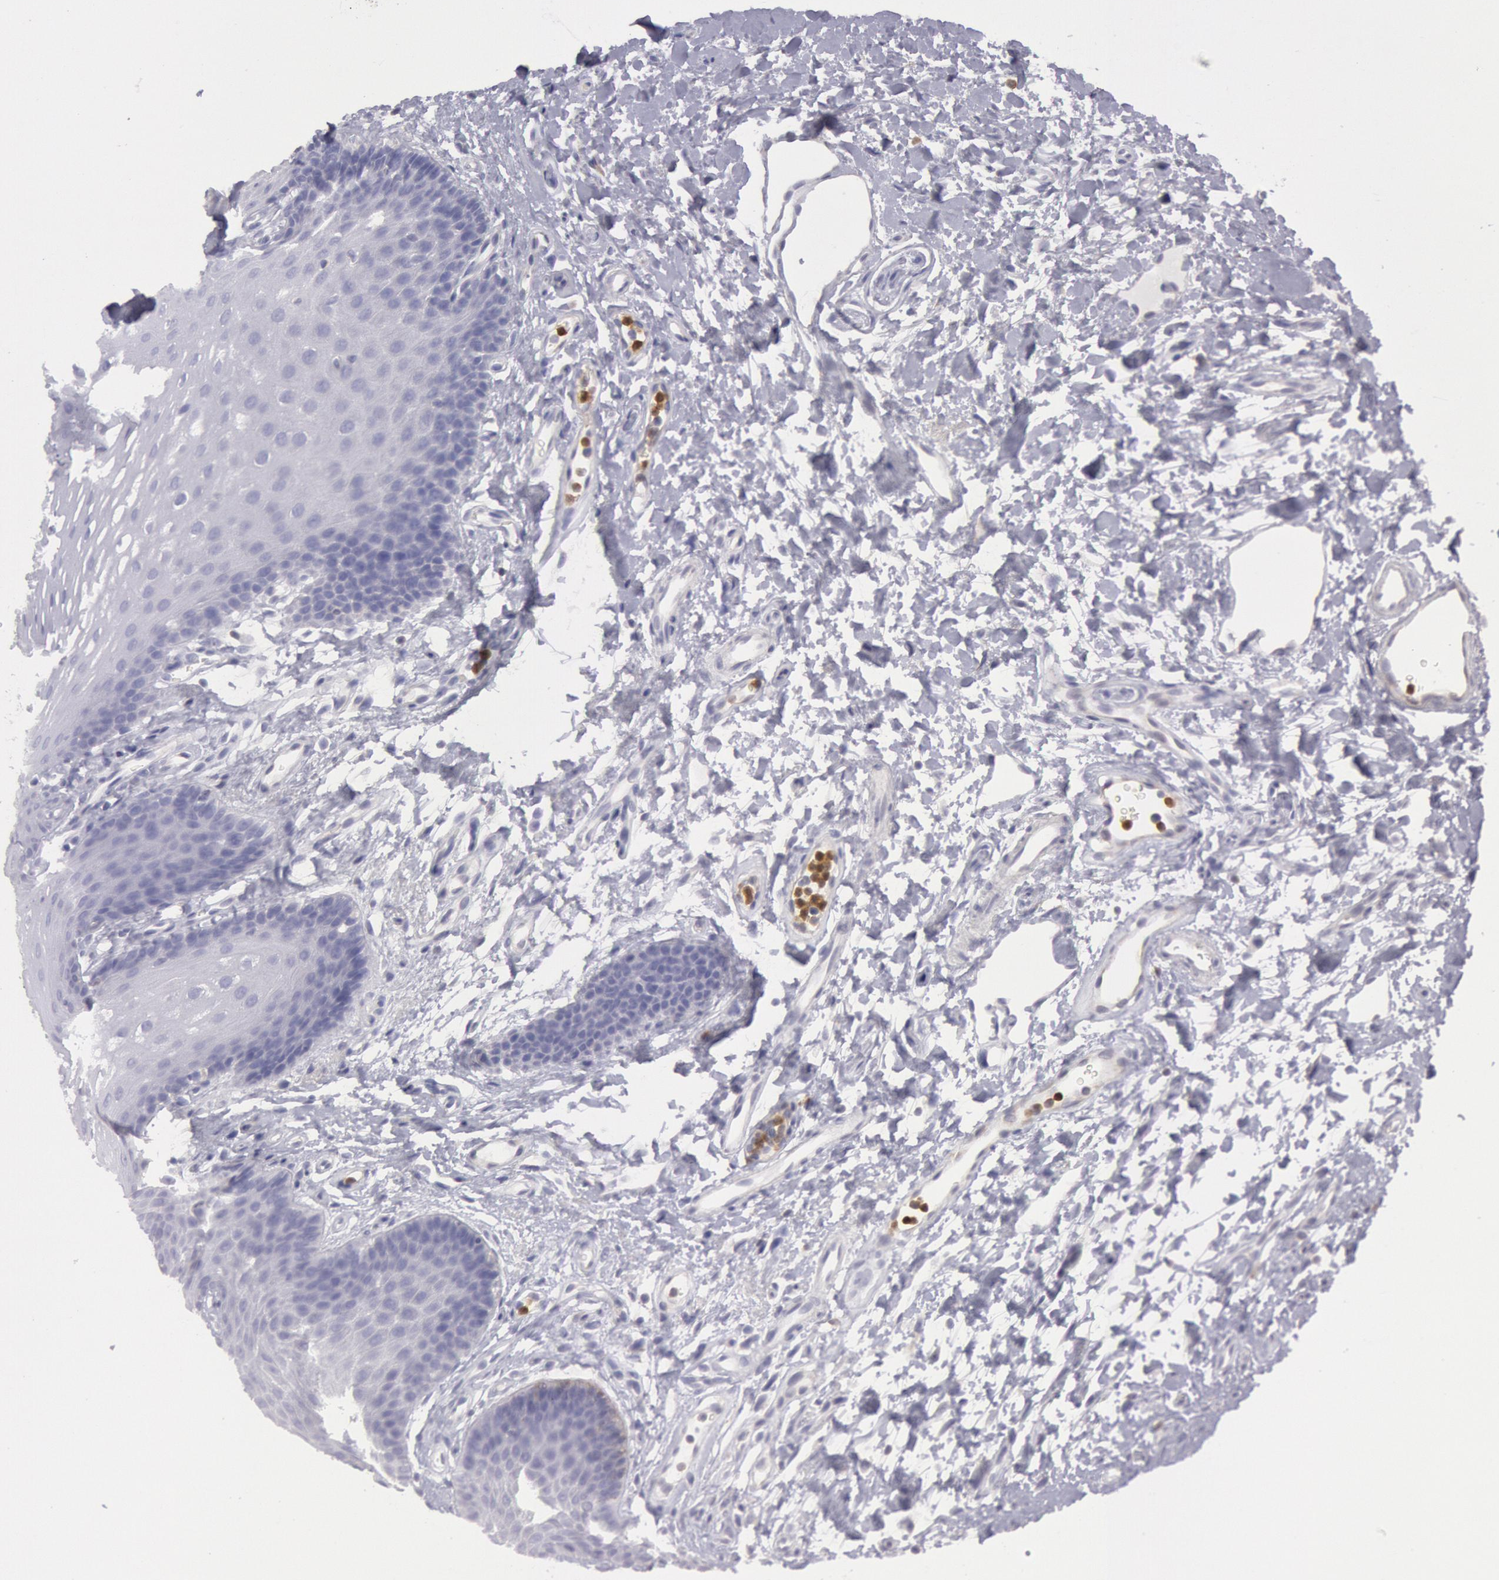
{"staining": {"intensity": "negative", "quantity": "none", "location": "none"}, "tissue": "oral mucosa", "cell_type": "Squamous epithelial cells", "image_type": "normal", "snomed": [{"axis": "morphology", "description": "Normal tissue, NOS"}, {"axis": "topography", "description": "Oral tissue"}], "caption": "Immunohistochemistry micrograph of unremarkable oral mucosa: human oral mucosa stained with DAB exhibits no significant protein staining in squamous epithelial cells. (DAB immunohistochemistry visualized using brightfield microscopy, high magnification).", "gene": "RAB27A", "patient": {"sex": "male", "age": 62}}